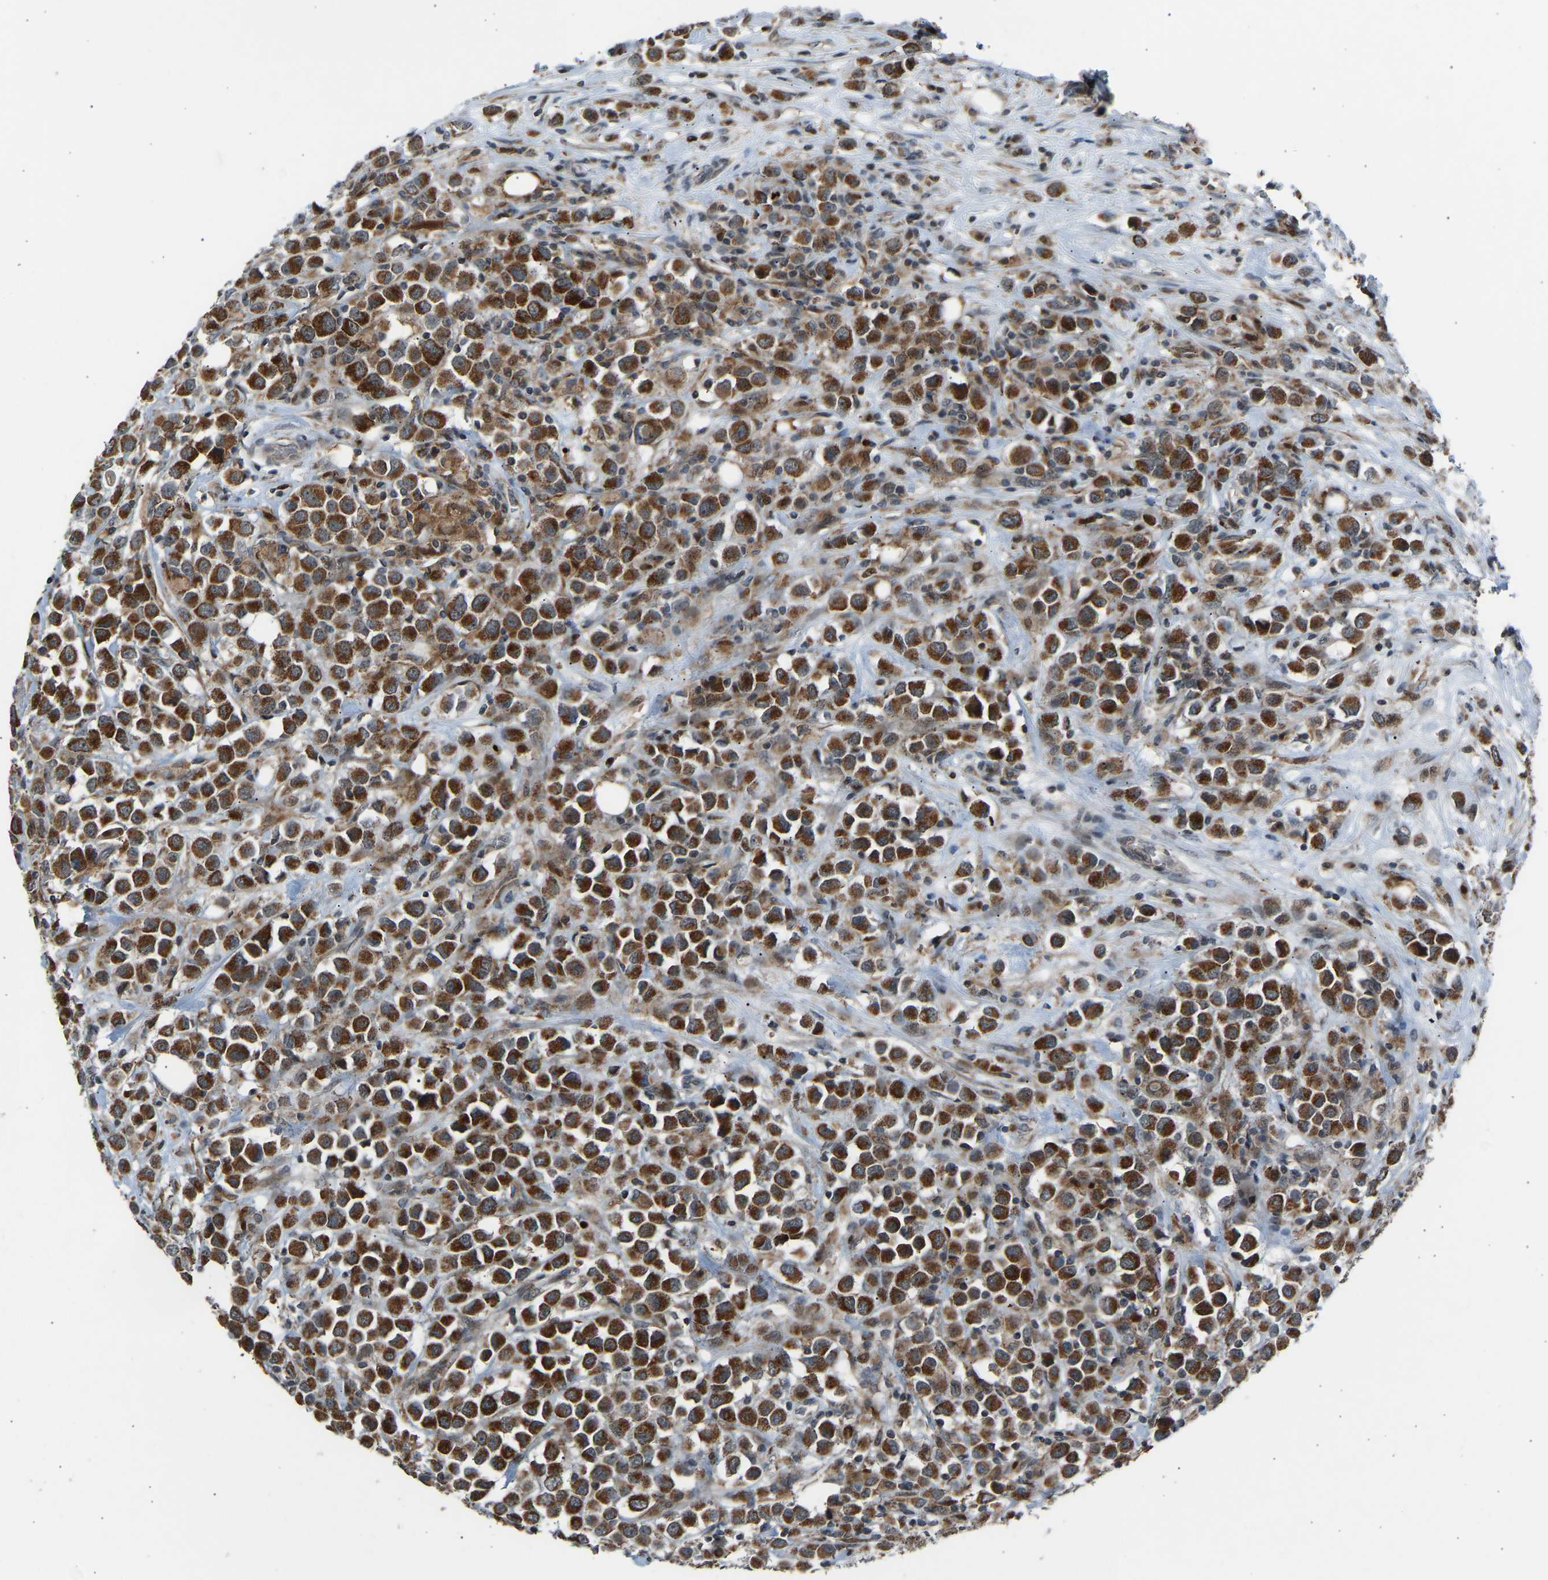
{"staining": {"intensity": "strong", "quantity": ">75%", "location": "cytoplasmic/membranous"}, "tissue": "breast cancer", "cell_type": "Tumor cells", "image_type": "cancer", "snomed": [{"axis": "morphology", "description": "Duct carcinoma"}, {"axis": "topography", "description": "Breast"}], "caption": "Protein positivity by IHC exhibits strong cytoplasmic/membranous positivity in approximately >75% of tumor cells in invasive ductal carcinoma (breast).", "gene": "SLIRP", "patient": {"sex": "female", "age": 61}}